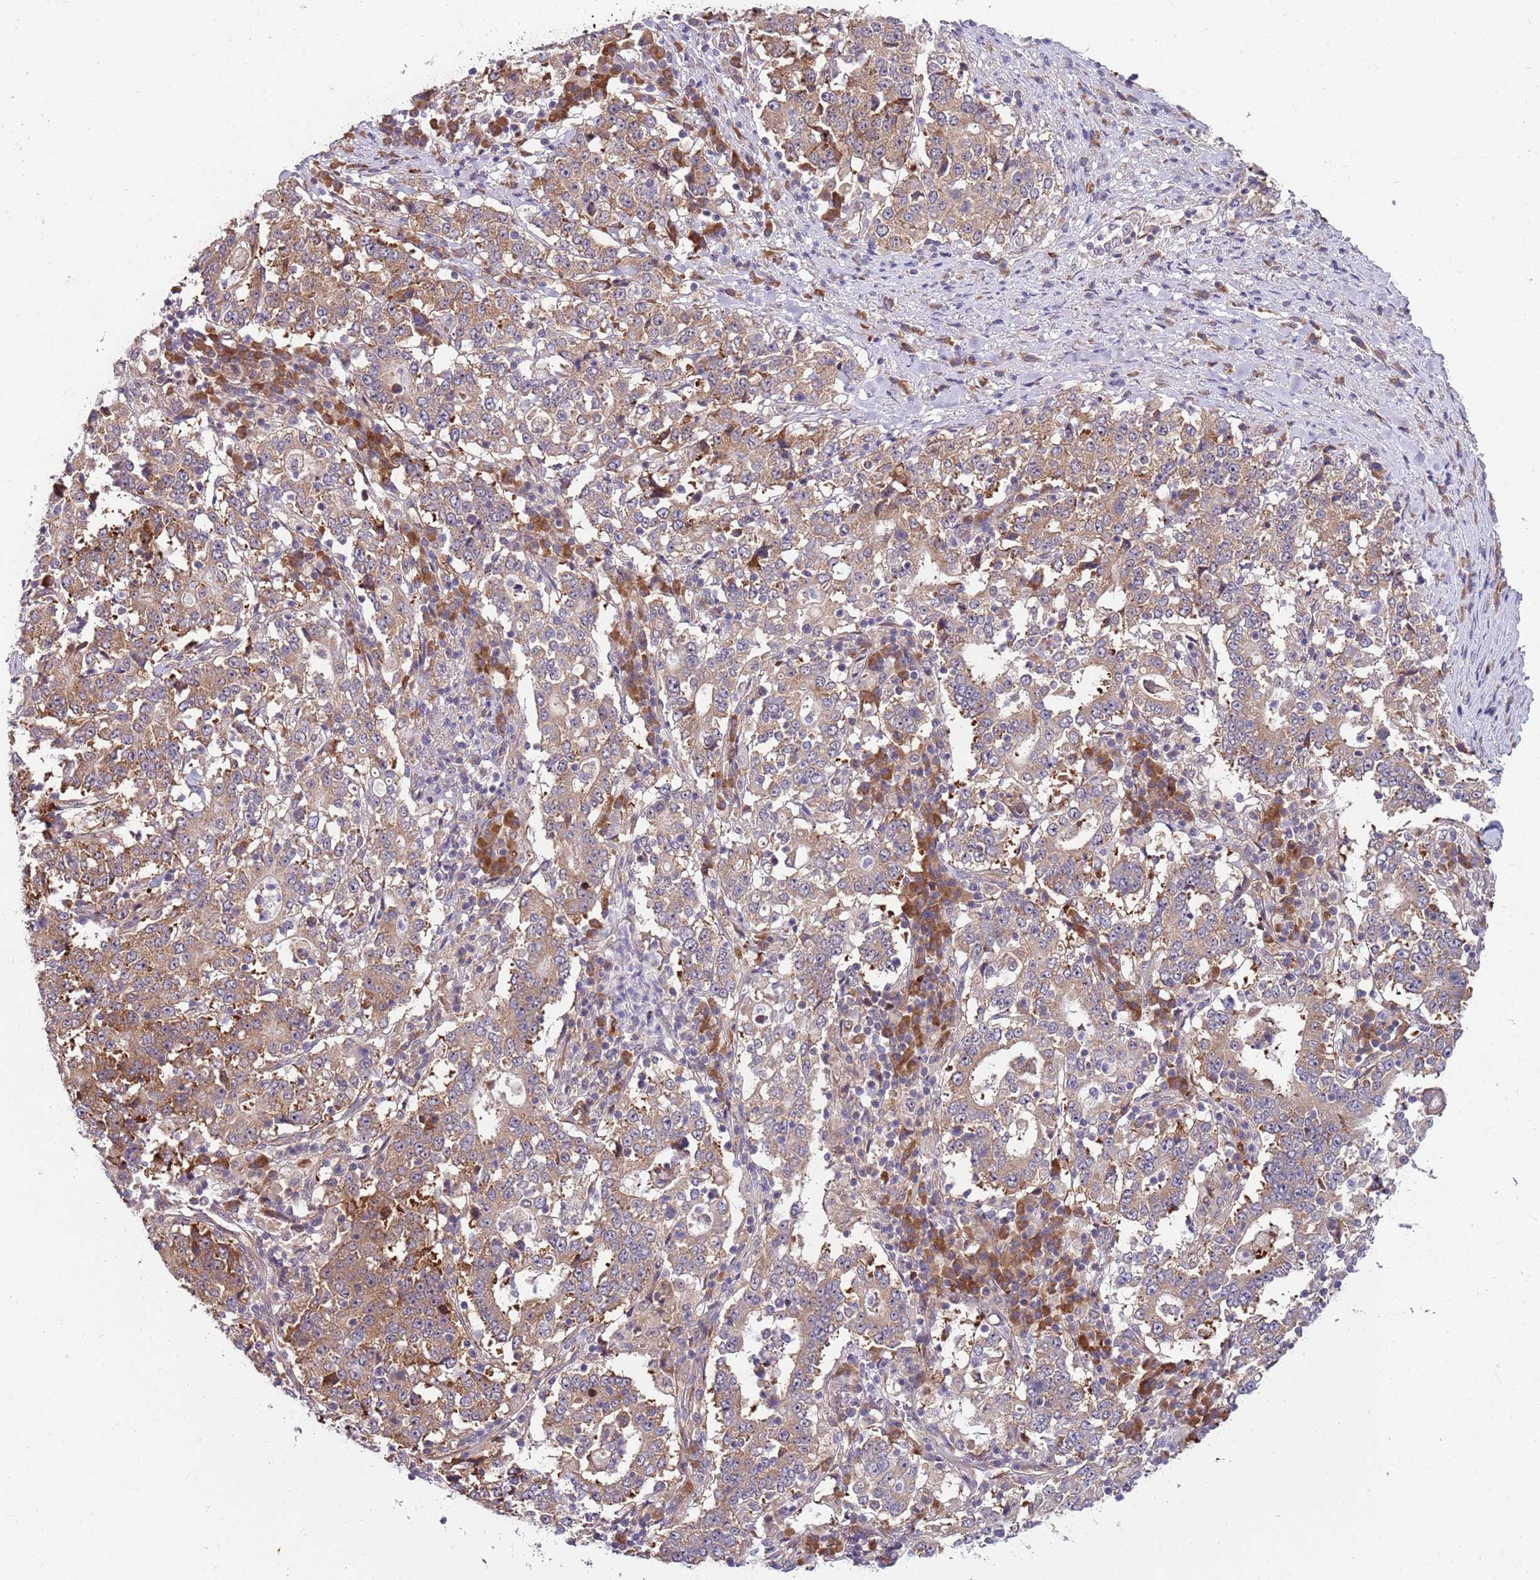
{"staining": {"intensity": "moderate", "quantity": ">75%", "location": "cytoplasmic/membranous"}, "tissue": "stomach cancer", "cell_type": "Tumor cells", "image_type": "cancer", "snomed": [{"axis": "morphology", "description": "Adenocarcinoma, NOS"}, {"axis": "topography", "description": "Stomach"}], "caption": "Adenocarcinoma (stomach) was stained to show a protein in brown. There is medium levels of moderate cytoplasmic/membranous expression in approximately >75% of tumor cells.", "gene": "FBXL22", "patient": {"sex": "male", "age": 59}}